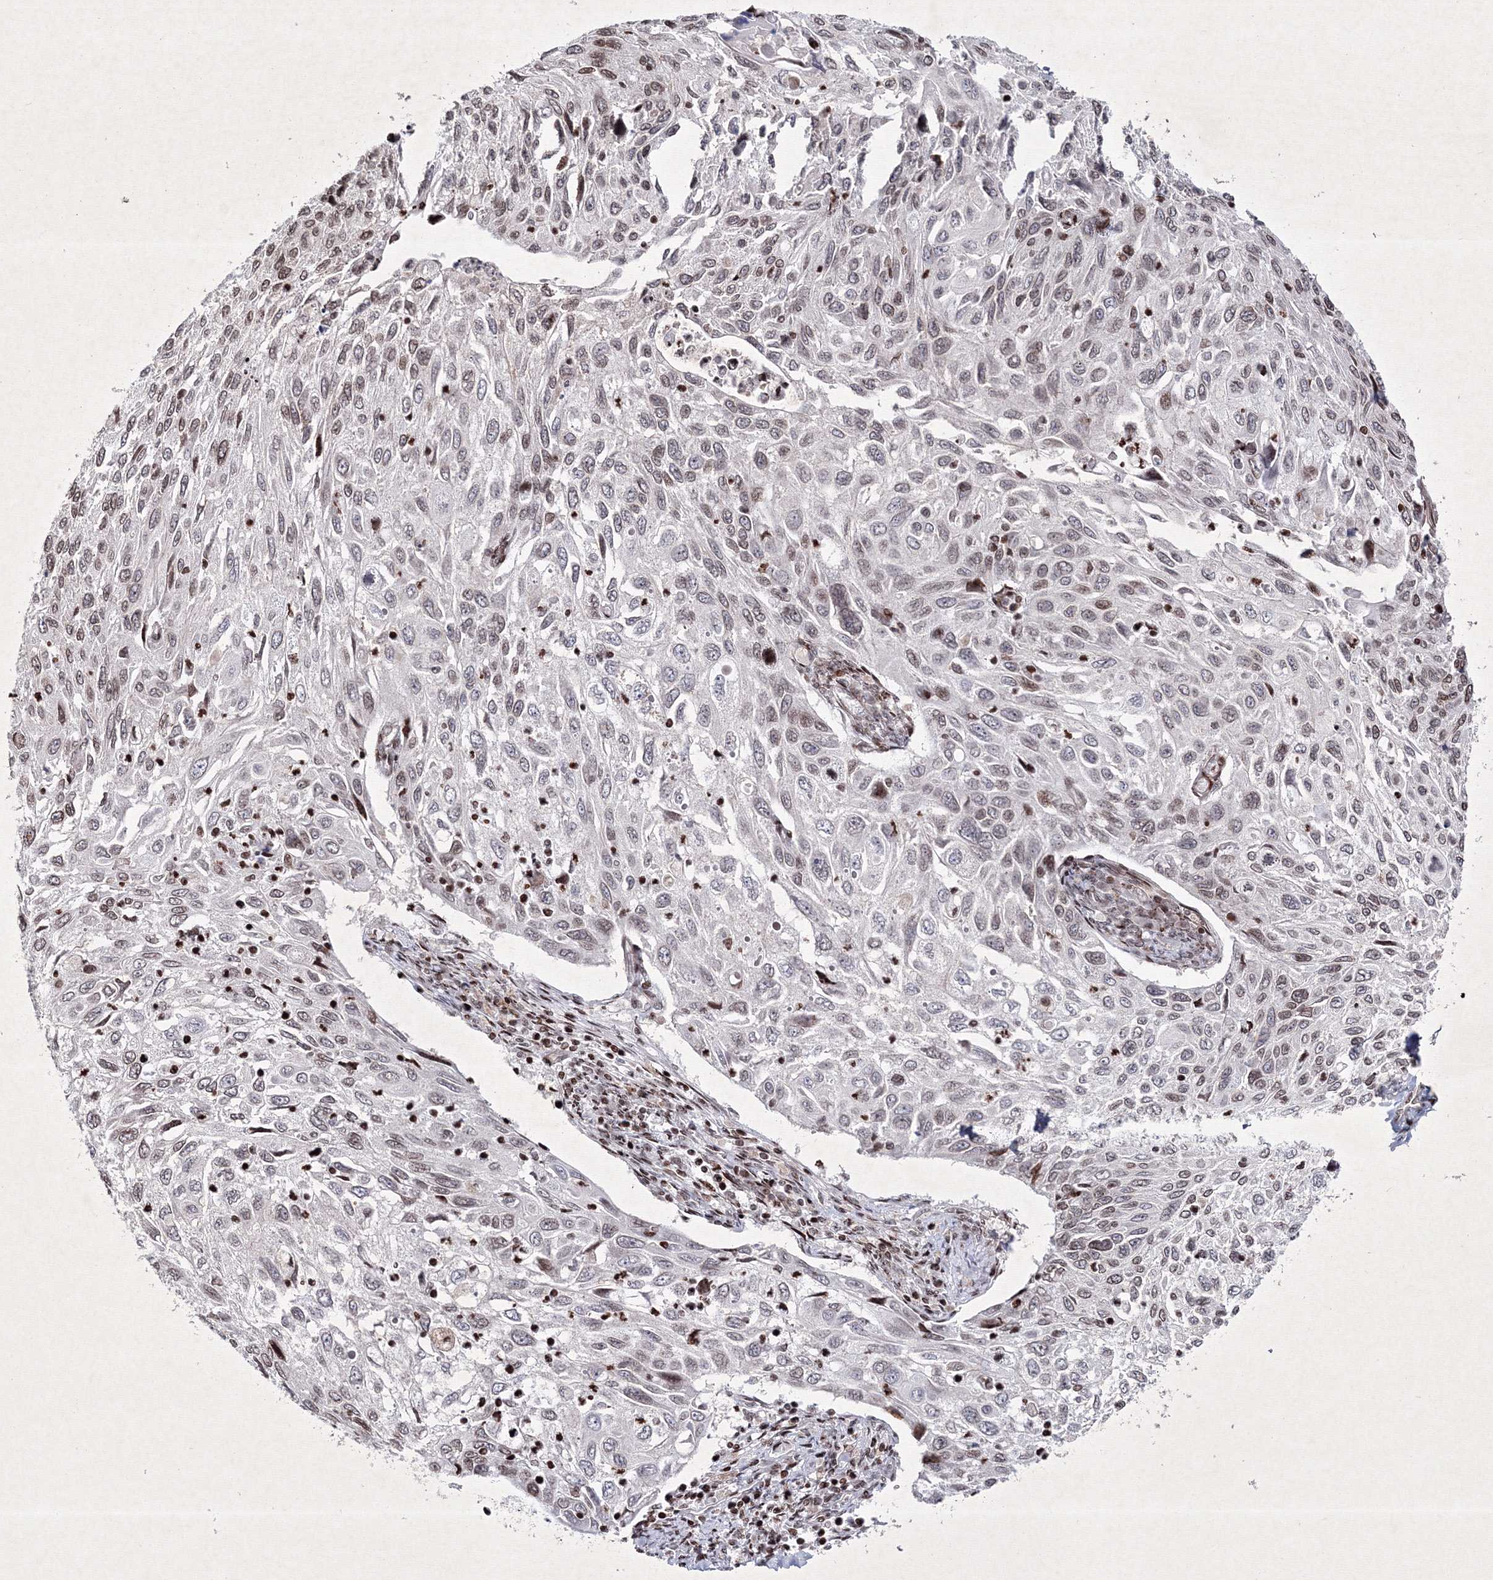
{"staining": {"intensity": "weak", "quantity": "<25%", "location": "nuclear"}, "tissue": "cervical cancer", "cell_type": "Tumor cells", "image_type": "cancer", "snomed": [{"axis": "morphology", "description": "Squamous cell carcinoma, NOS"}, {"axis": "topography", "description": "Cervix"}], "caption": "Tumor cells are negative for brown protein staining in squamous cell carcinoma (cervical). The staining is performed using DAB brown chromogen with nuclei counter-stained in using hematoxylin.", "gene": "SMIM29", "patient": {"sex": "female", "age": 70}}